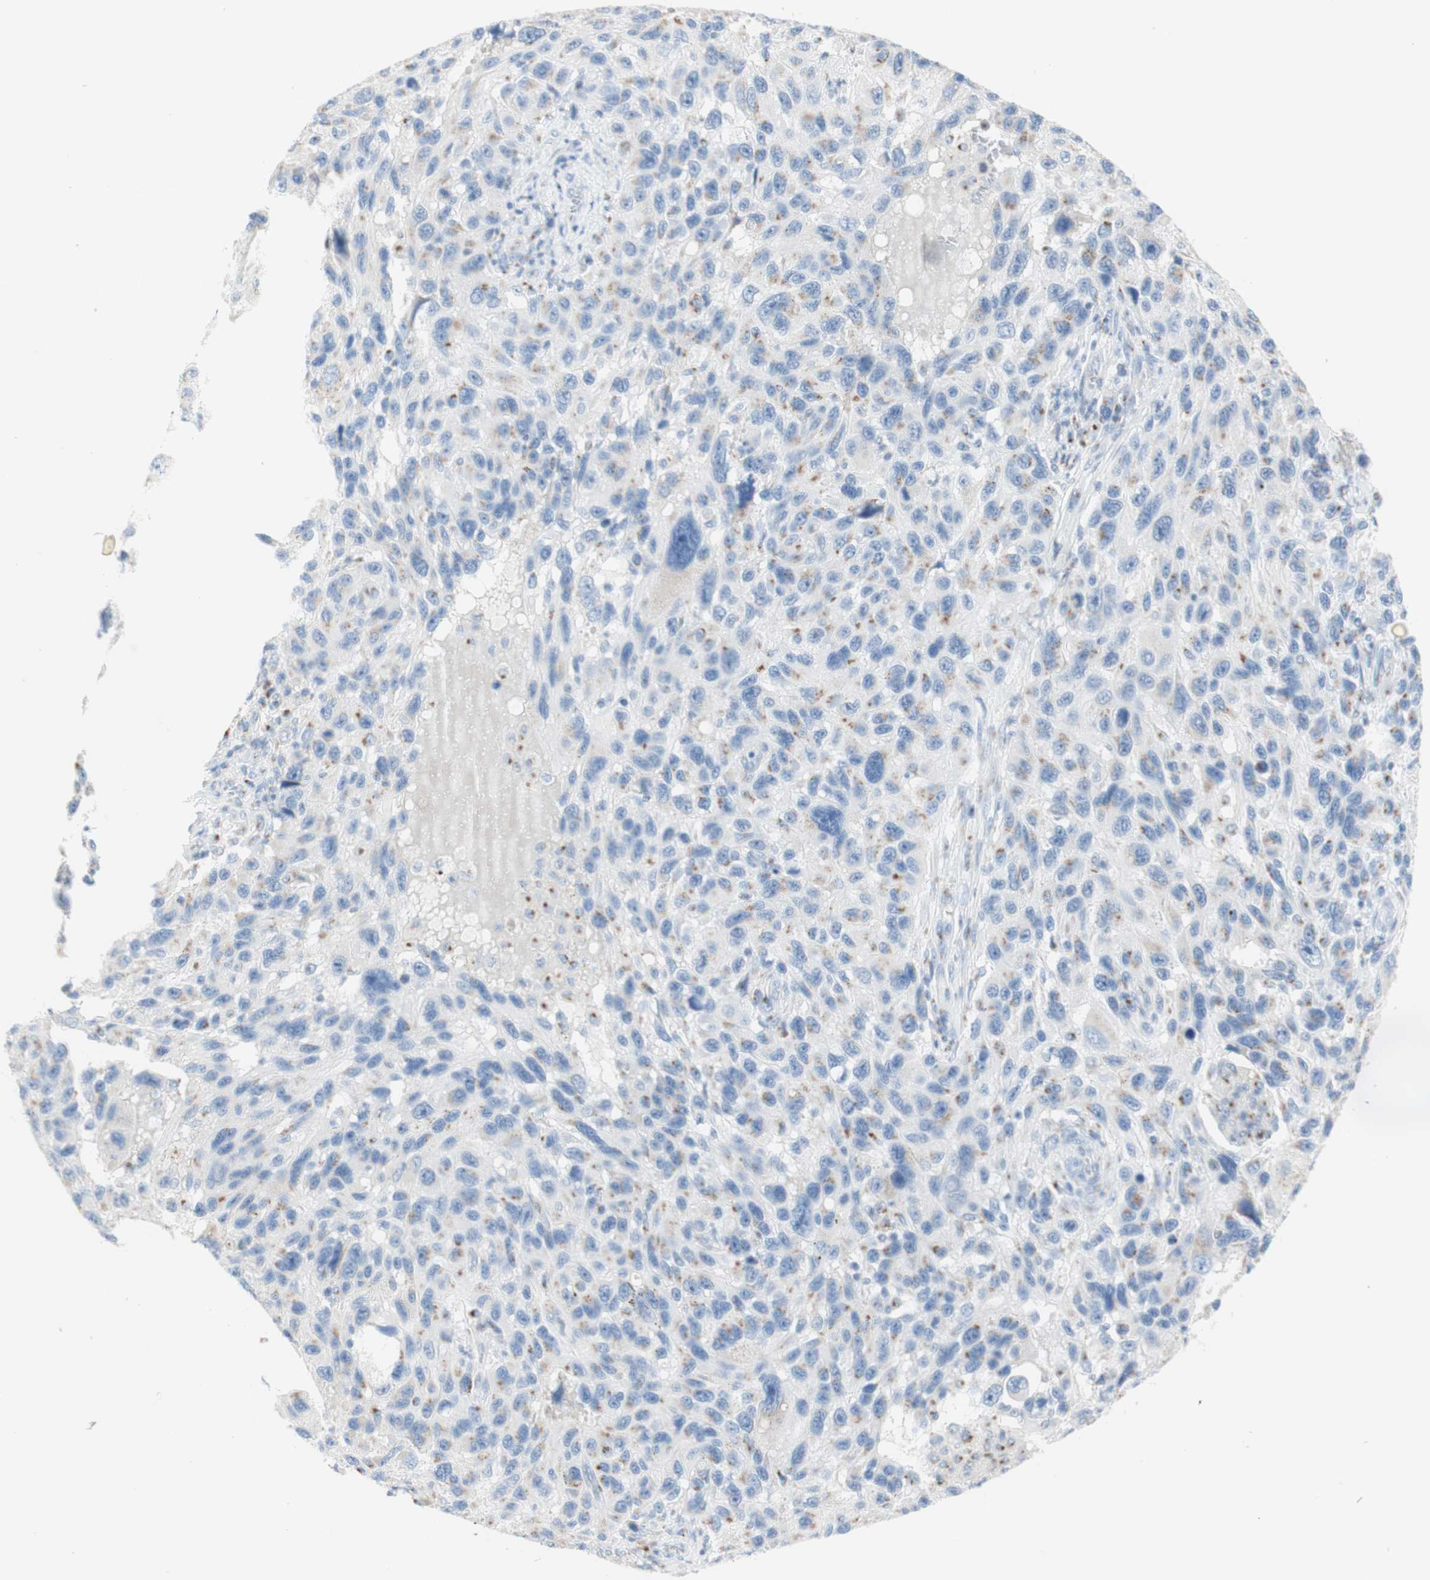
{"staining": {"intensity": "moderate", "quantity": "<25%", "location": "cytoplasmic/membranous"}, "tissue": "melanoma", "cell_type": "Tumor cells", "image_type": "cancer", "snomed": [{"axis": "morphology", "description": "Malignant melanoma, NOS"}, {"axis": "topography", "description": "Skin"}], "caption": "DAB immunohistochemical staining of human melanoma reveals moderate cytoplasmic/membranous protein positivity in approximately <25% of tumor cells.", "gene": "MANEA", "patient": {"sex": "male", "age": 53}}